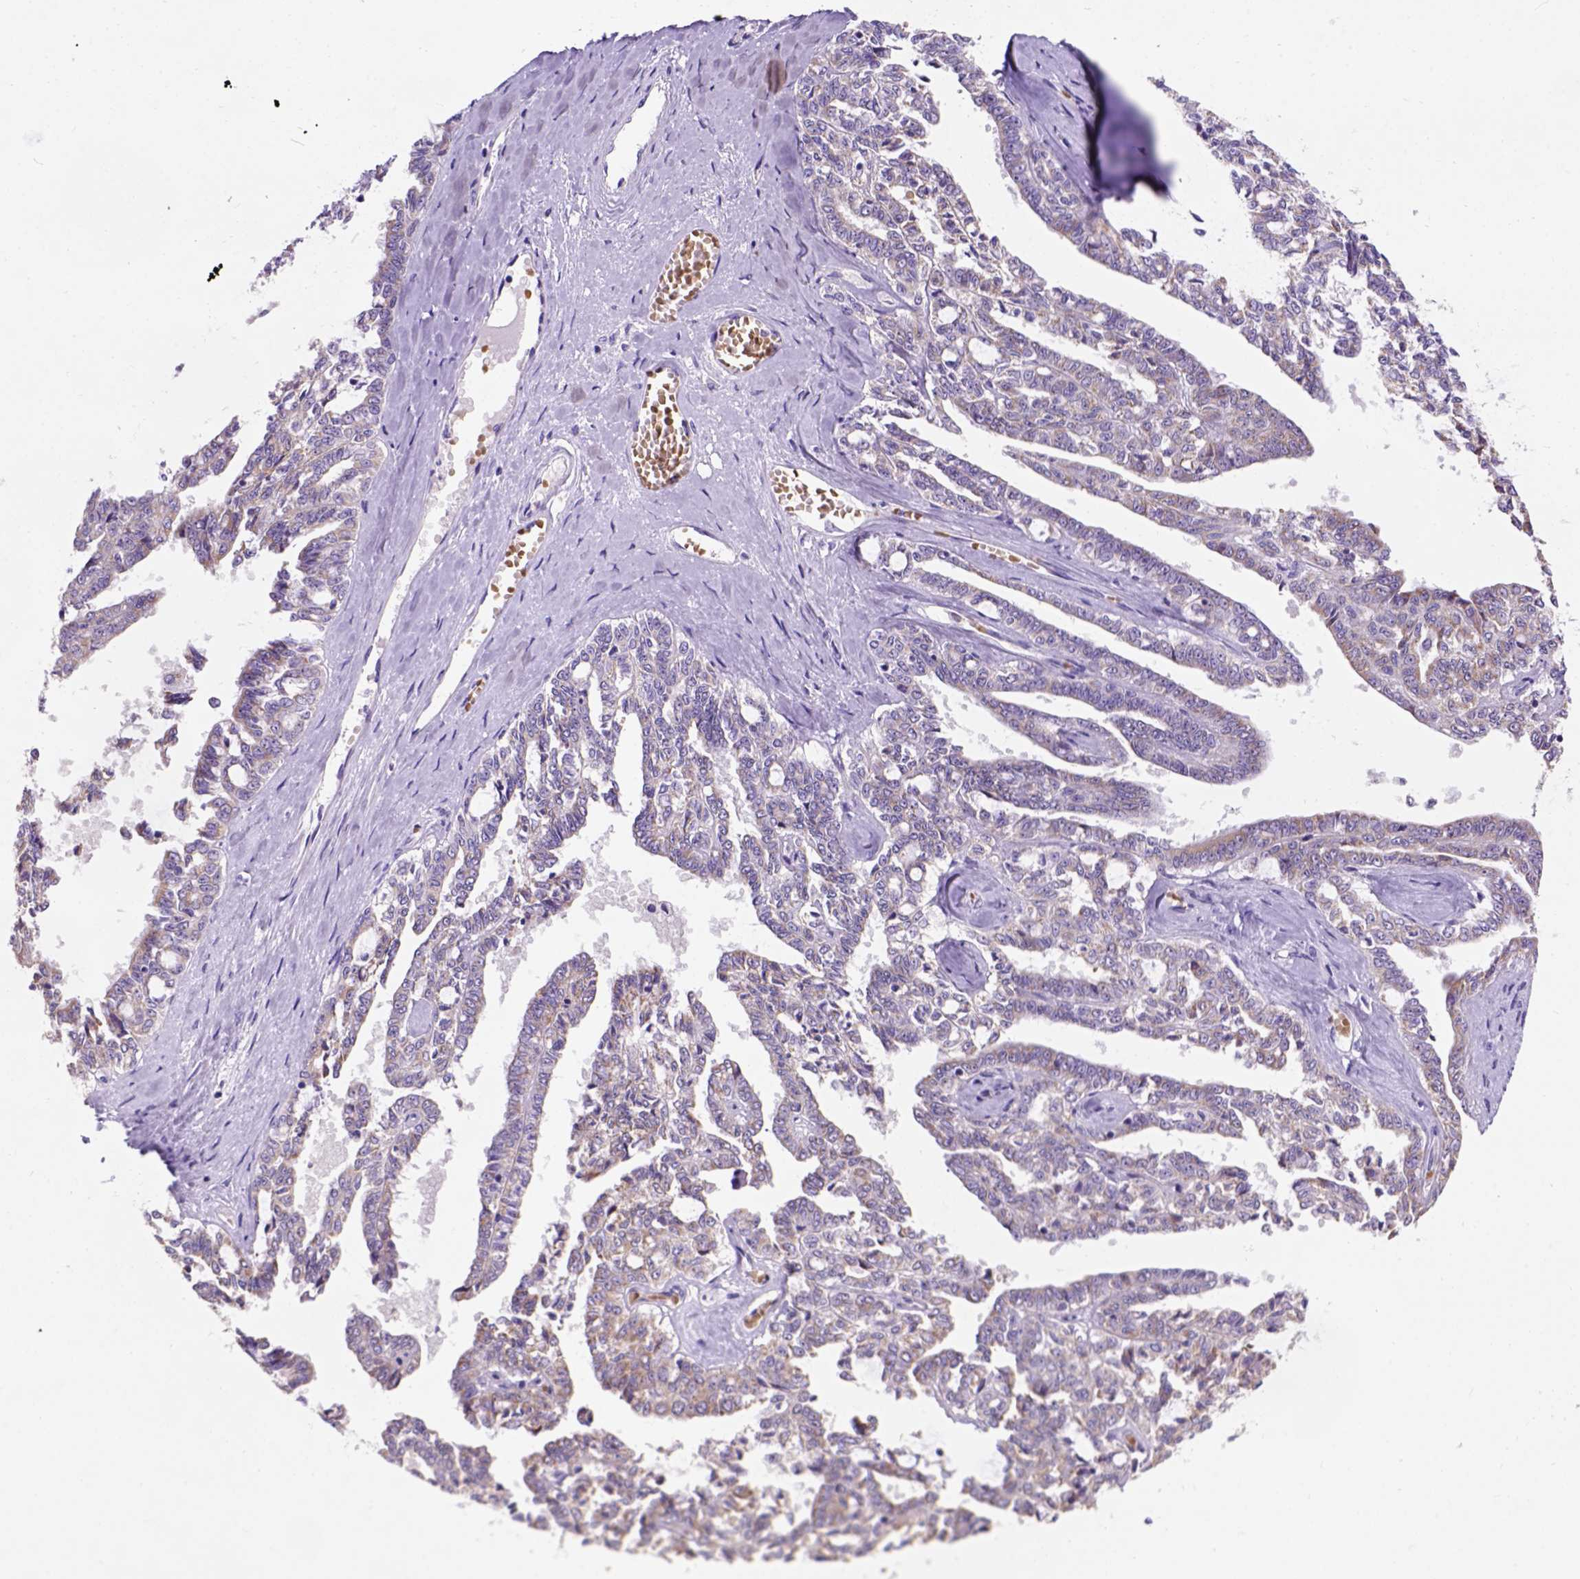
{"staining": {"intensity": "weak", "quantity": ">75%", "location": "cytoplasmic/membranous"}, "tissue": "ovarian cancer", "cell_type": "Tumor cells", "image_type": "cancer", "snomed": [{"axis": "morphology", "description": "Cystadenocarcinoma, serous, NOS"}, {"axis": "topography", "description": "Ovary"}], "caption": "Tumor cells display low levels of weak cytoplasmic/membranous positivity in approximately >75% of cells in human serous cystadenocarcinoma (ovarian).", "gene": "L2HGDH", "patient": {"sex": "female", "age": 71}}